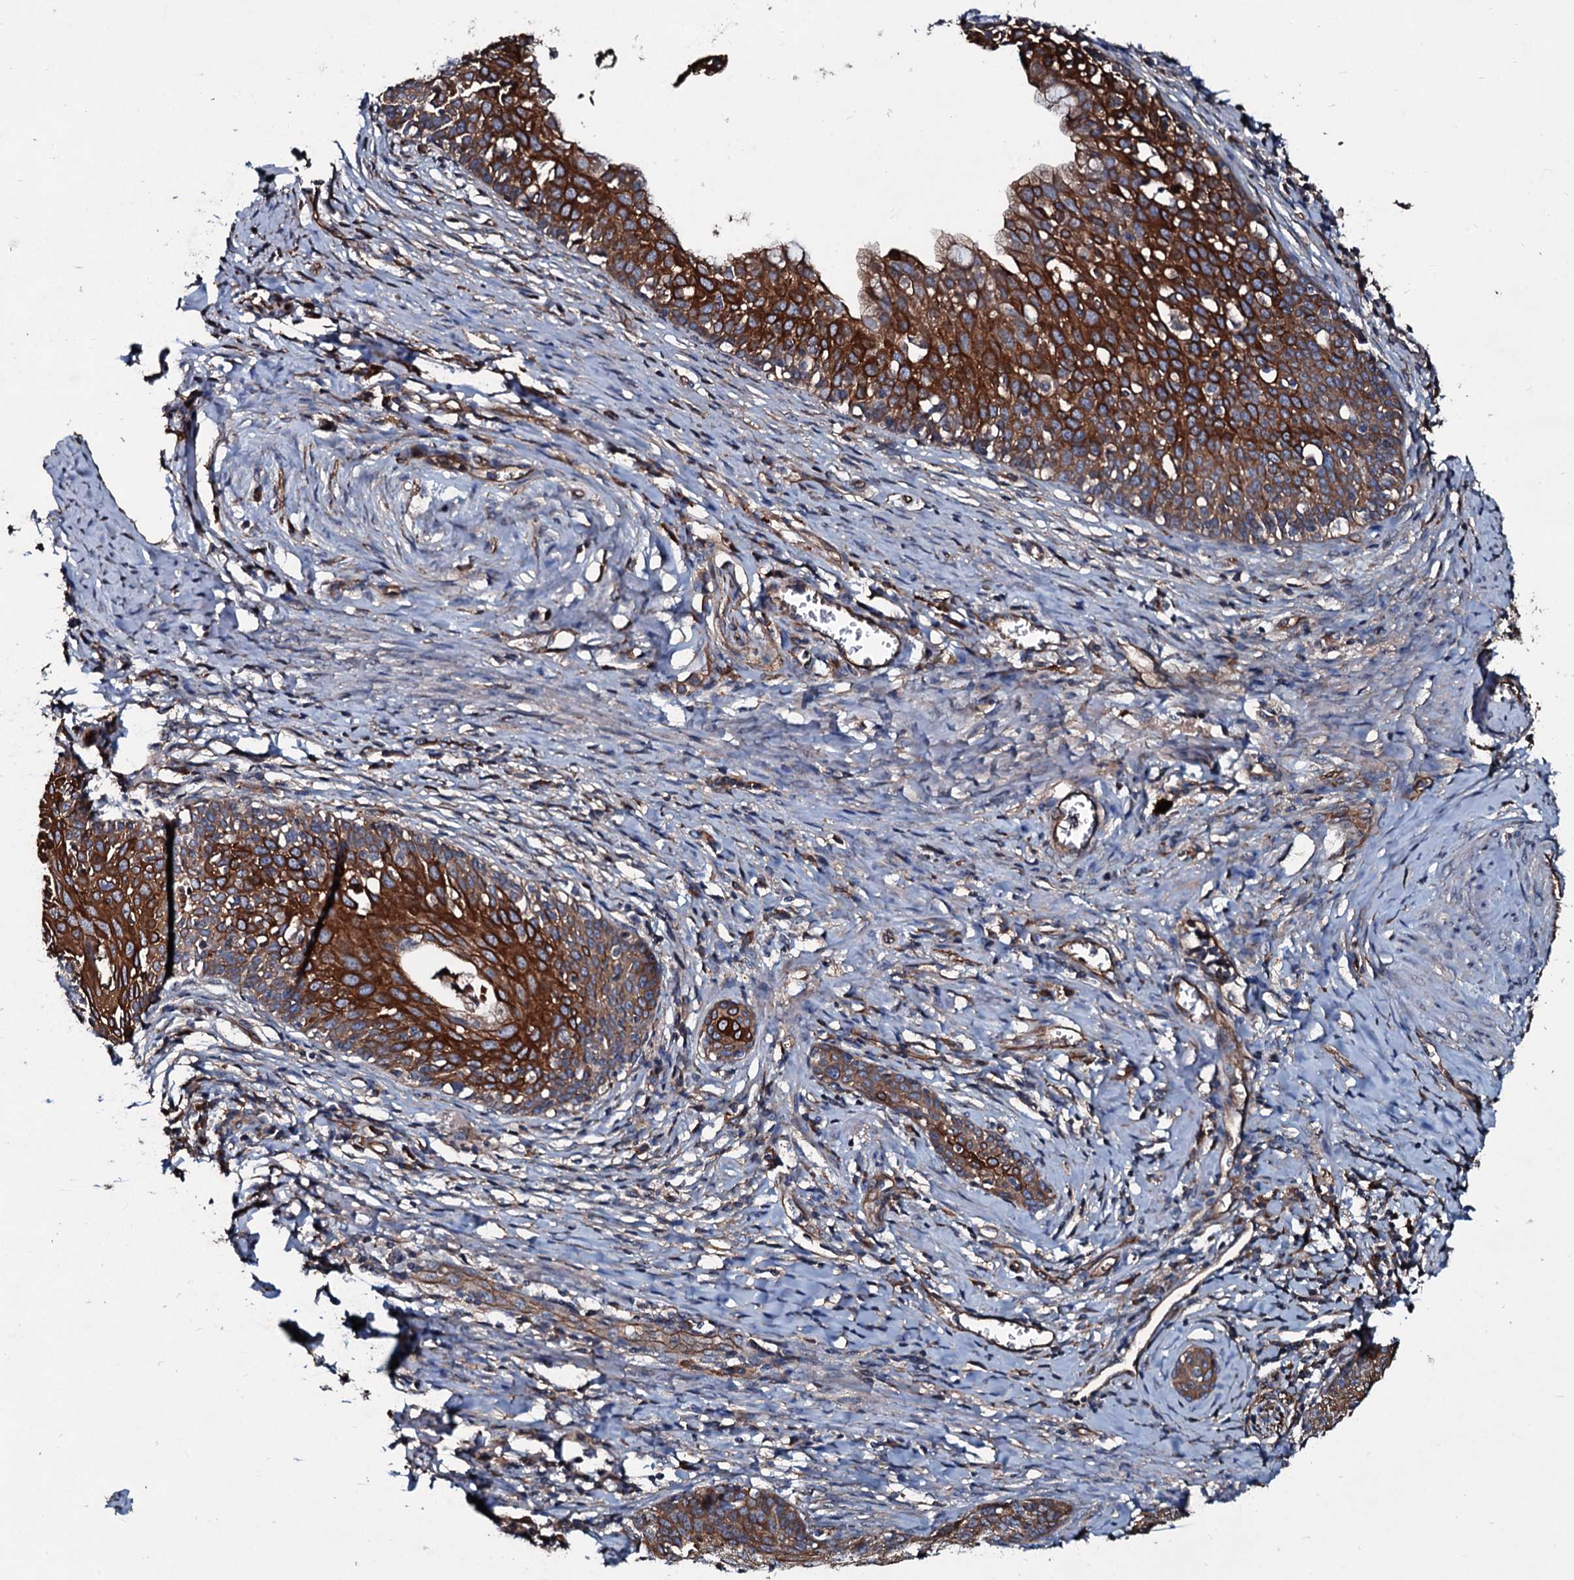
{"staining": {"intensity": "strong", "quantity": ">75%", "location": "cytoplasmic/membranous"}, "tissue": "cervical cancer", "cell_type": "Tumor cells", "image_type": "cancer", "snomed": [{"axis": "morphology", "description": "Squamous cell carcinoma, NOS"}, {"axis": "topography", "description": "Cervix"}], "caption": "Immunohistochemistry photomicrograph of neoplastic tissue: human cervical cancer (squamous cell carcinoma) stained using immunohistochemistry shows high levels of strong protein expression localized specifically in the cytoplasmic/membranous of tumor cells, appearing as a cytoplasmic/membranous brown color.", "gene": "DMAC2", "patient": {"sex": "female", "age": 52}}